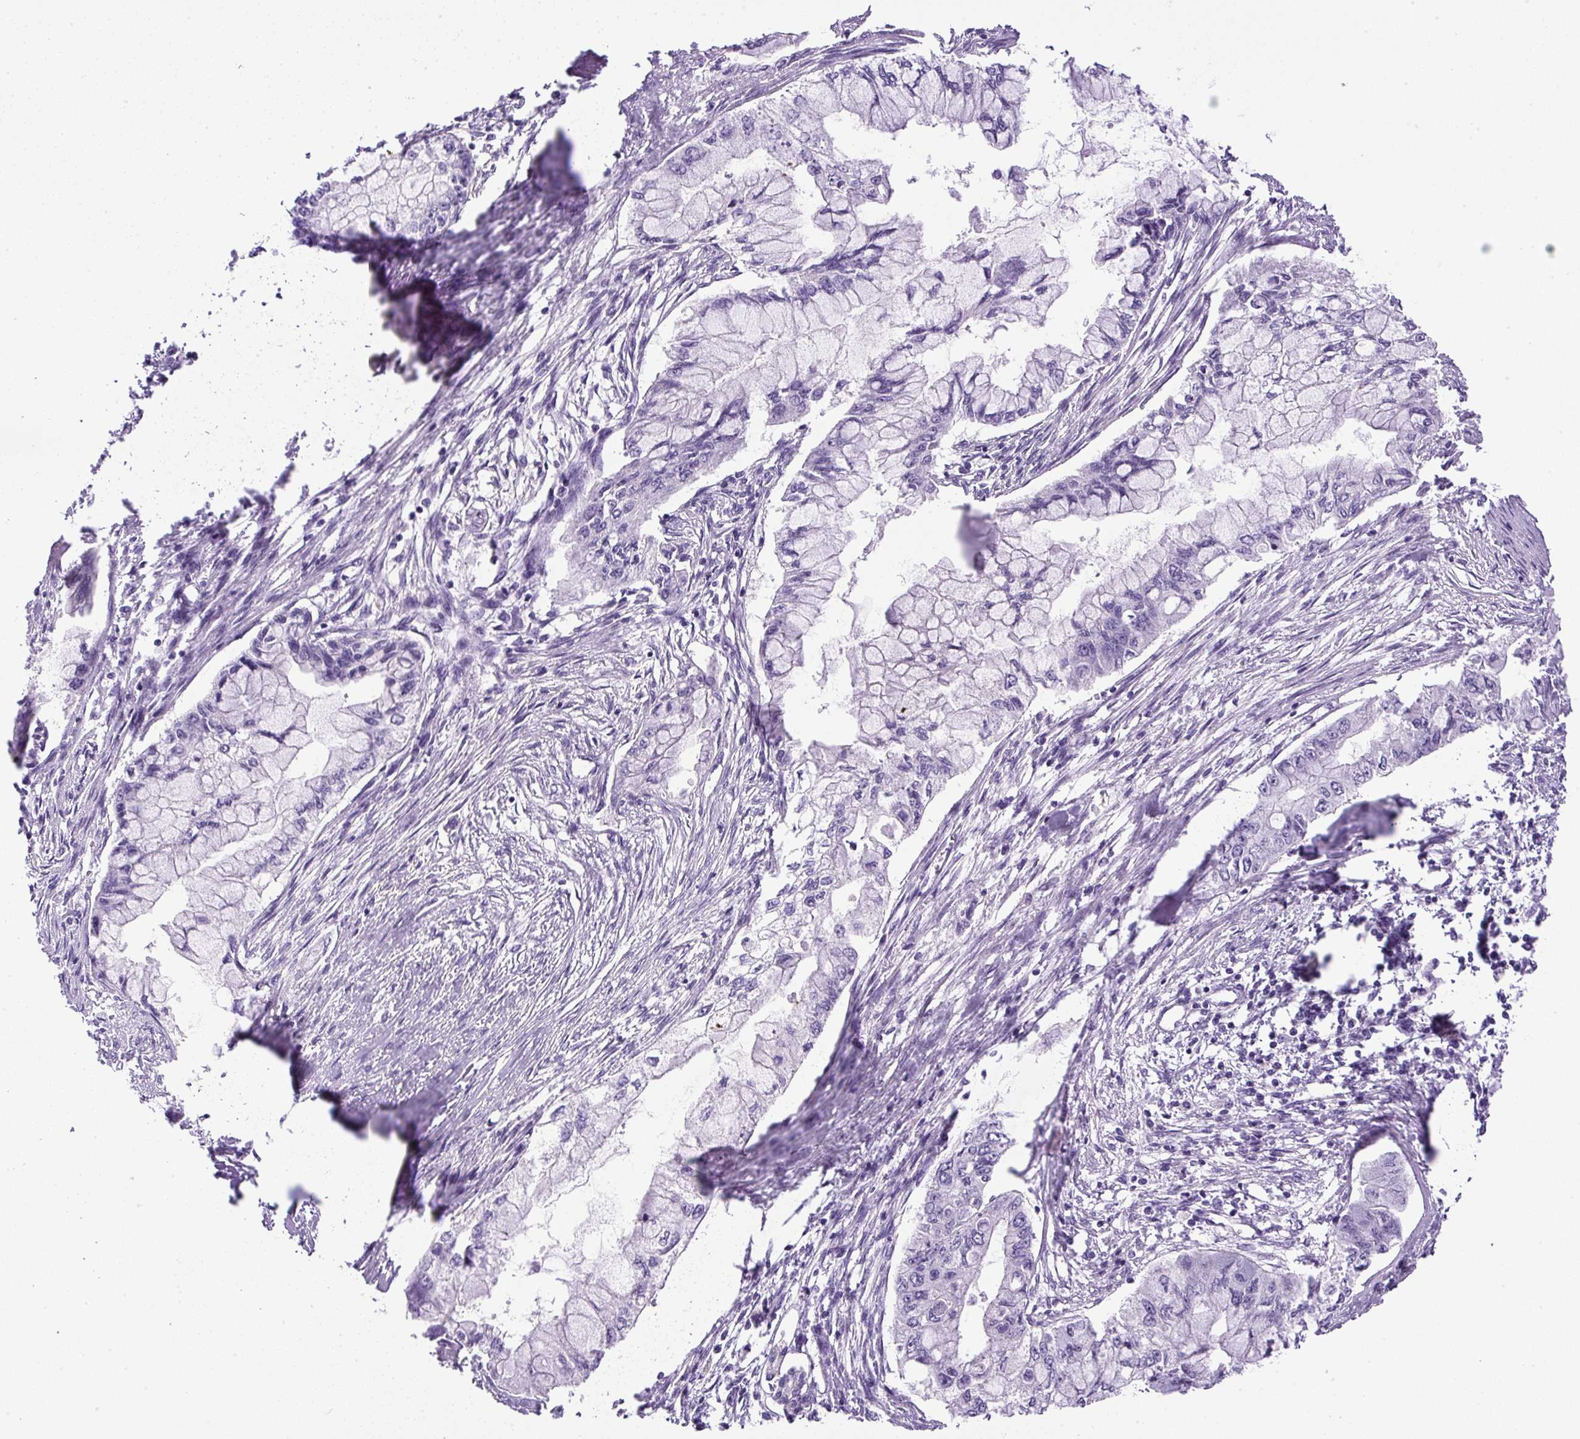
{"staining": {"intensity": "negative", "quantity": "none", "location": "none"}, "tissue": "pancreatic cancer", "cell_type": "Tumor cells", "image_type": "cancer", "snomed": [{"axis": "morphology", "description": "Adenocarcinoma, NOS"}, {"axis": "topography", "description": "Pancreas"}], "caption": "This is a image of immunohistochemistry (IHC) staining of pancreatic cancer (adenocarcinoma), which shows no staining in tumor cells.", "gene": "RHBDD2", "patient": {"sex": "male", "age": 48}}